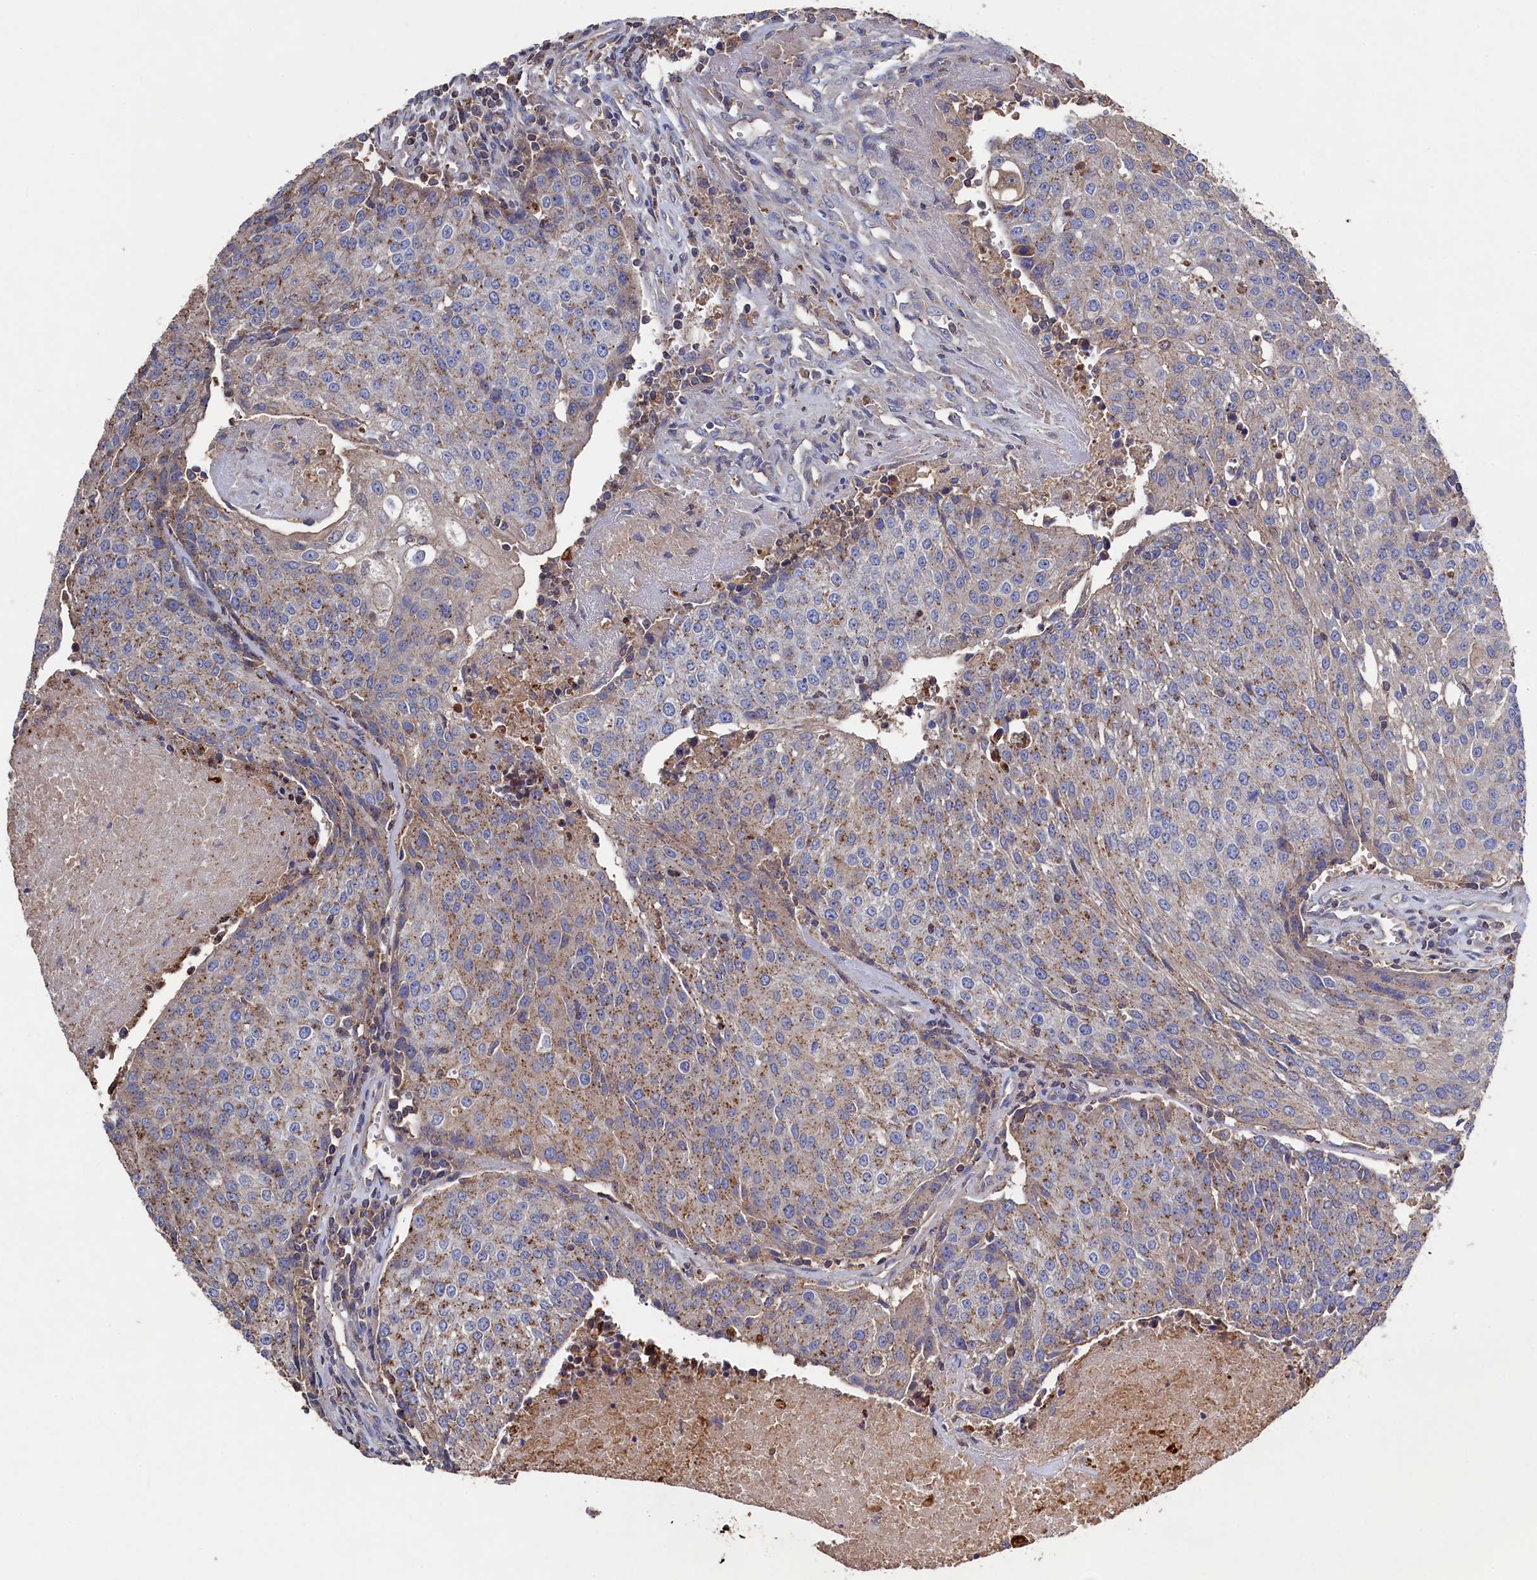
{"staining": {"intensity": "weak", "quantity": "<25%", "location": "cytoplasmic/membranous"}, "tissue": "urothelial cancer", "cell_type": "Tumor cells", "image_type": "cancer", "snomed": [{"axis": "morphology", "description": "Urothelial carcinoma, High grade"}, {"axis": "topography", "description": "Urinary bladder"}], "caption": "Immunohistochemistry (IHC) photomicrograph of neoplastic tissue: human high-grade urothelial carcinoma stained with DAB exhibits no significant protein expression in tumor cells. (Immunohistochemistry (IHC), brightfield microscopy, high magnification).", "gene": "TK2", "patient": {"sex": "female", "age": 85}}